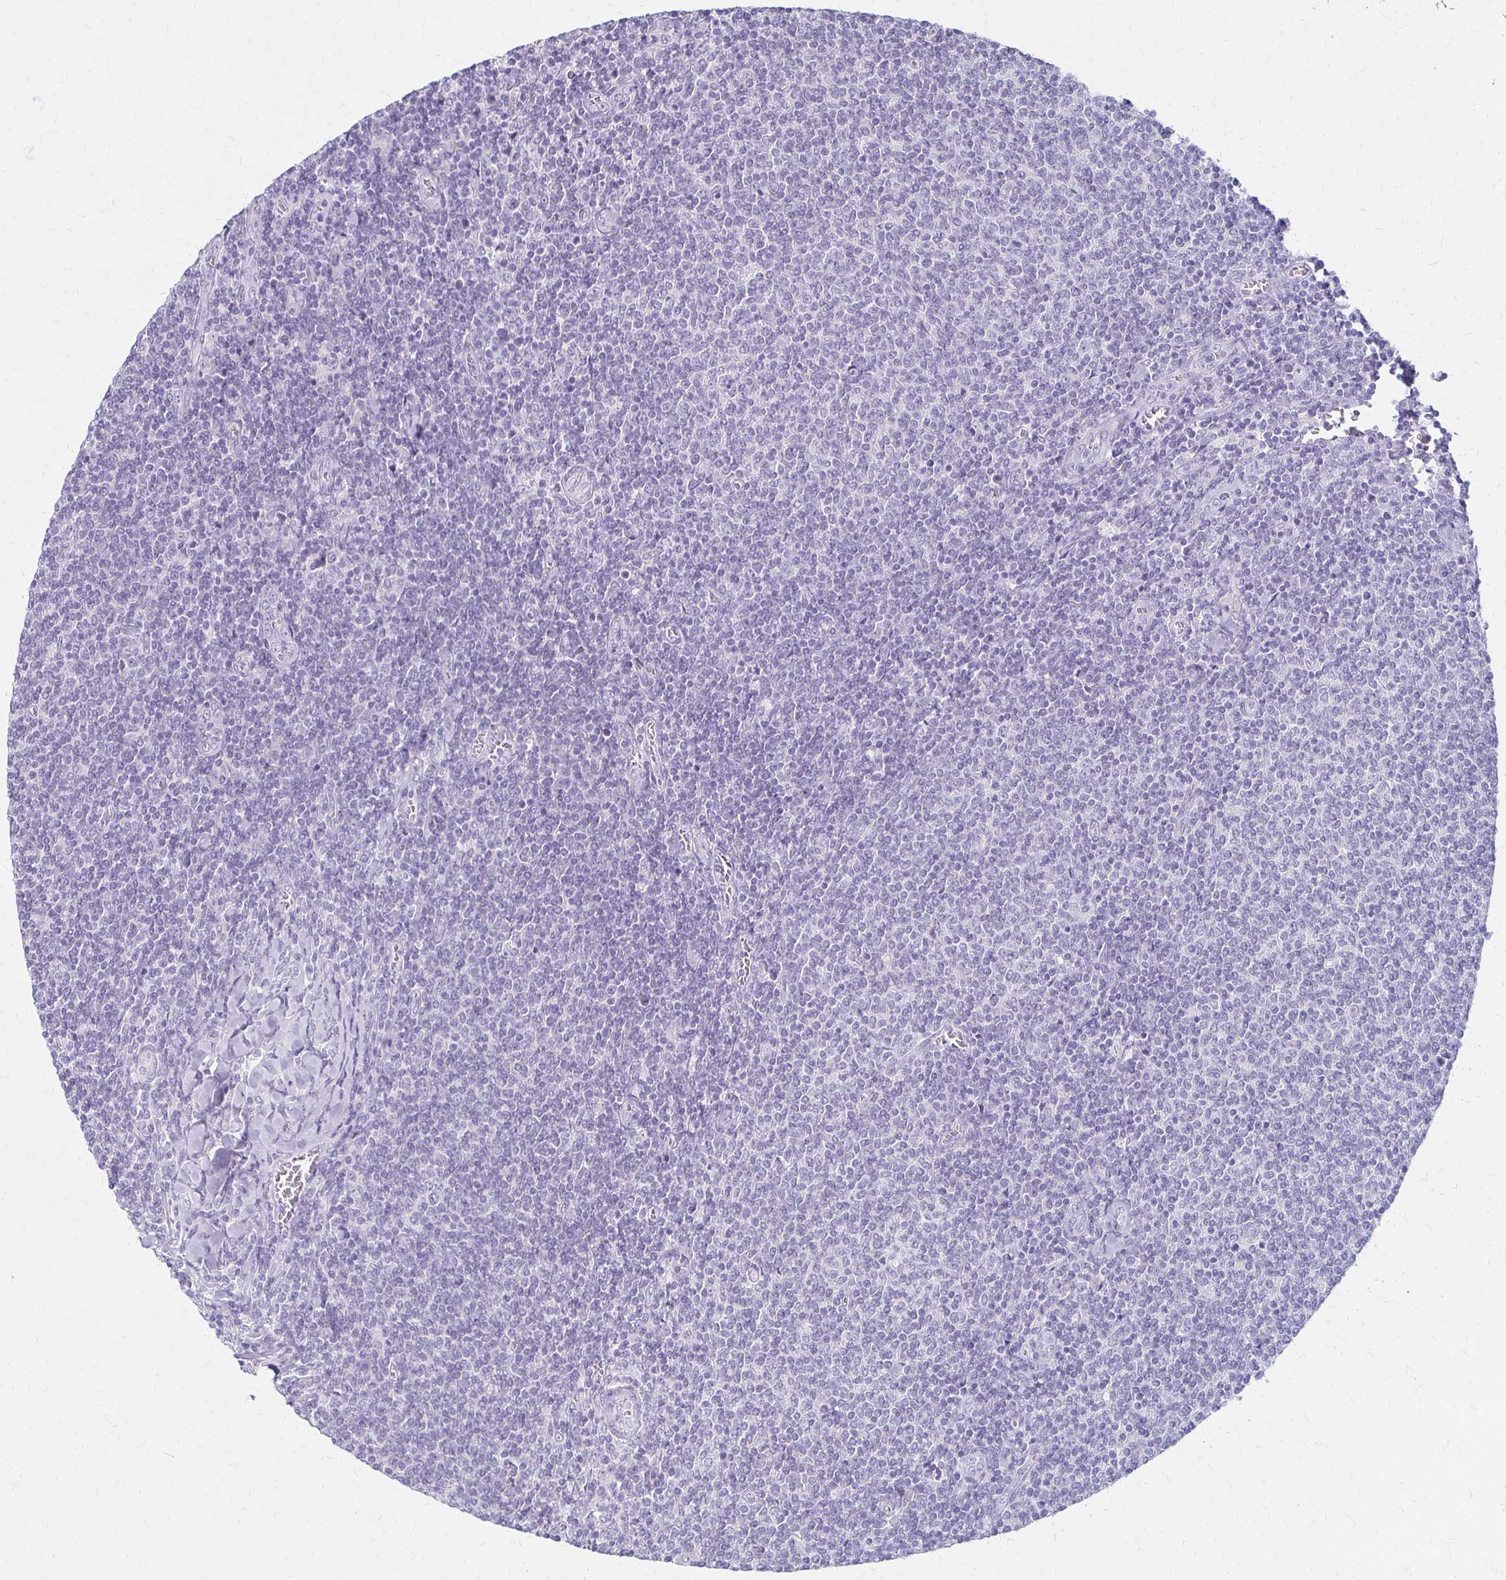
{"staining": {"intensity": "negative", "quantity": "none", "location": "none"}, "tissue": "lymphoma", "cell_type": "Tumor cells", "image_type": "cancer", "snomed": [{"axis": "morphology", "description": "Malignant lymphoma, non-Hodgkin's type, Low grade"}, {"axis": "topography", "description": "Lymph node"}], "caption": "Protein analysis of lymphoma reveals no significant positivity in tumor cells.", "gene": "IVL", "patient": {"sex": "male", "age": 52}}